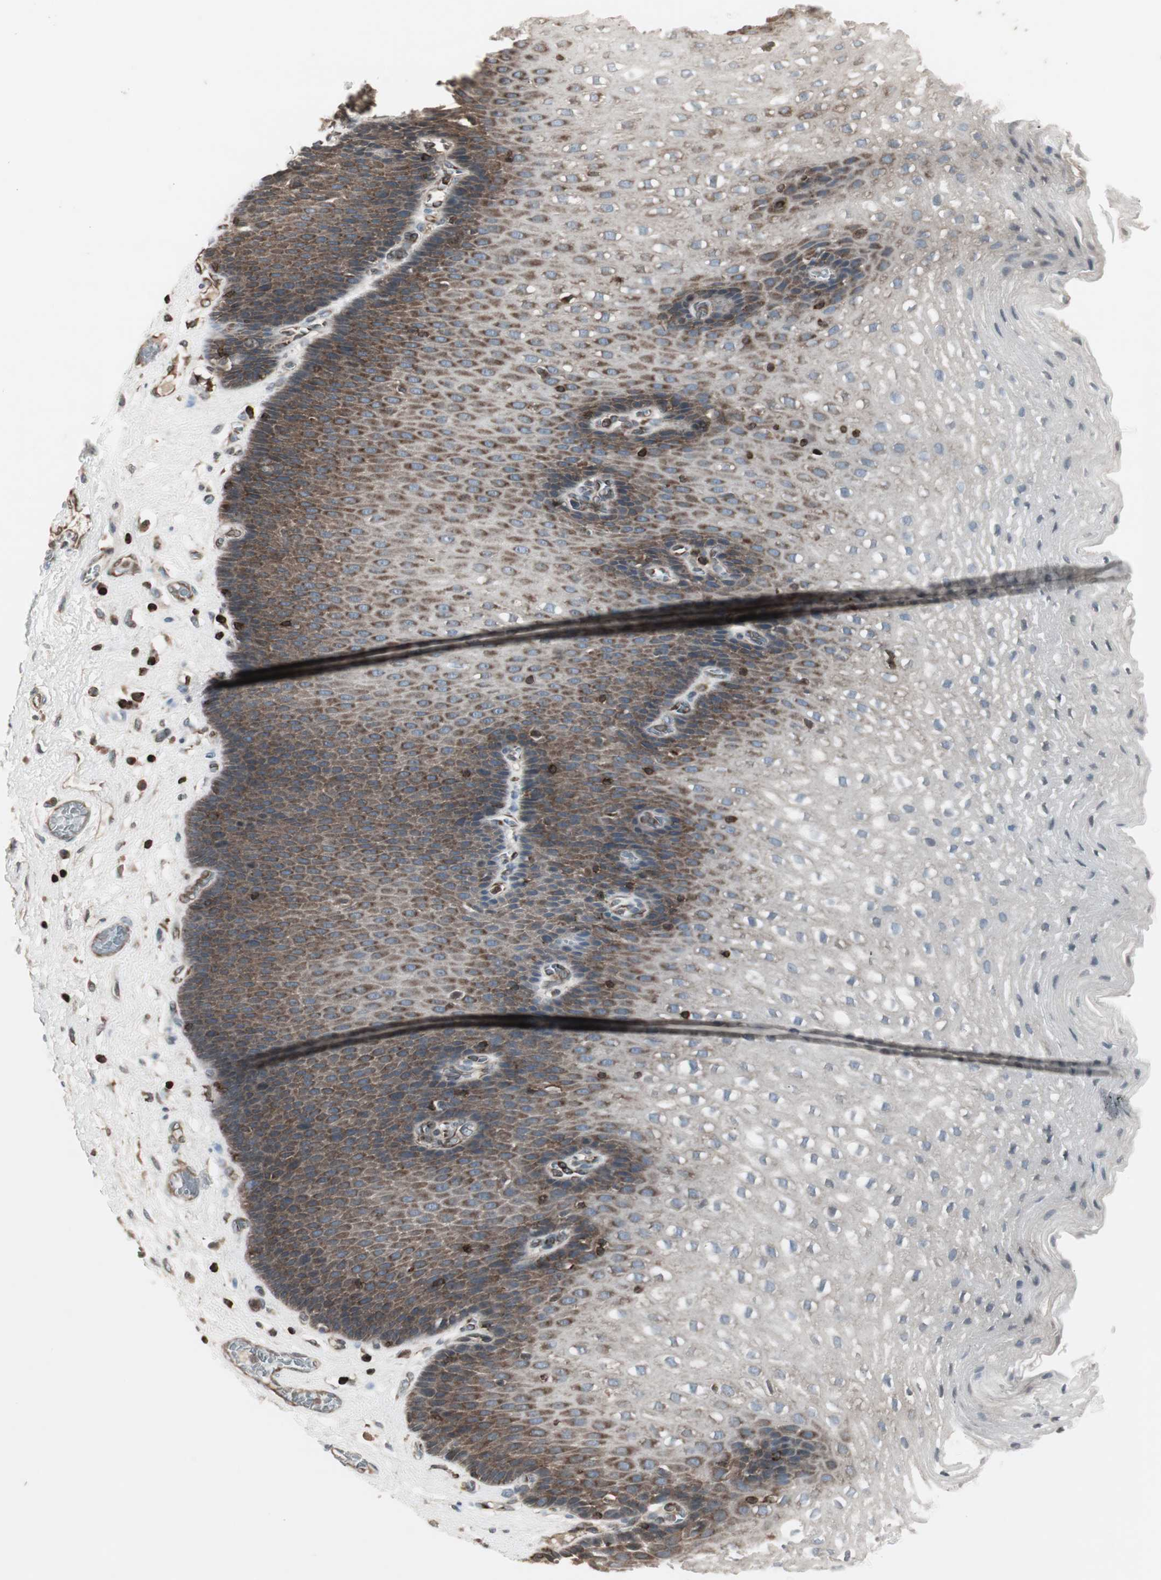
{"staining": {"intensity": "moderate", "quantity": "<25%", "location": "cytoplasmic/membranous"}, "tissue": "esophagus", "cell_type": "Squamous epithelial cells", "image_type": "normal", "snomed": [{"axis": "morphology", "description": "Normal tissue, NOS"}, {"axis": "topography", "description": "Esophagus"}], "caption": "This photomicrograph displays unremarkable esophagus stained with immunohistochemistry (IHC) to label a protein in brown. The cytoplasmic/membranous of squamous epithelial cells show moderate positivity for the protein. Nuclei are counter-stained blue.", "gene": "ARHGEF1", "patient": {"sex": "male", "age": 48}}